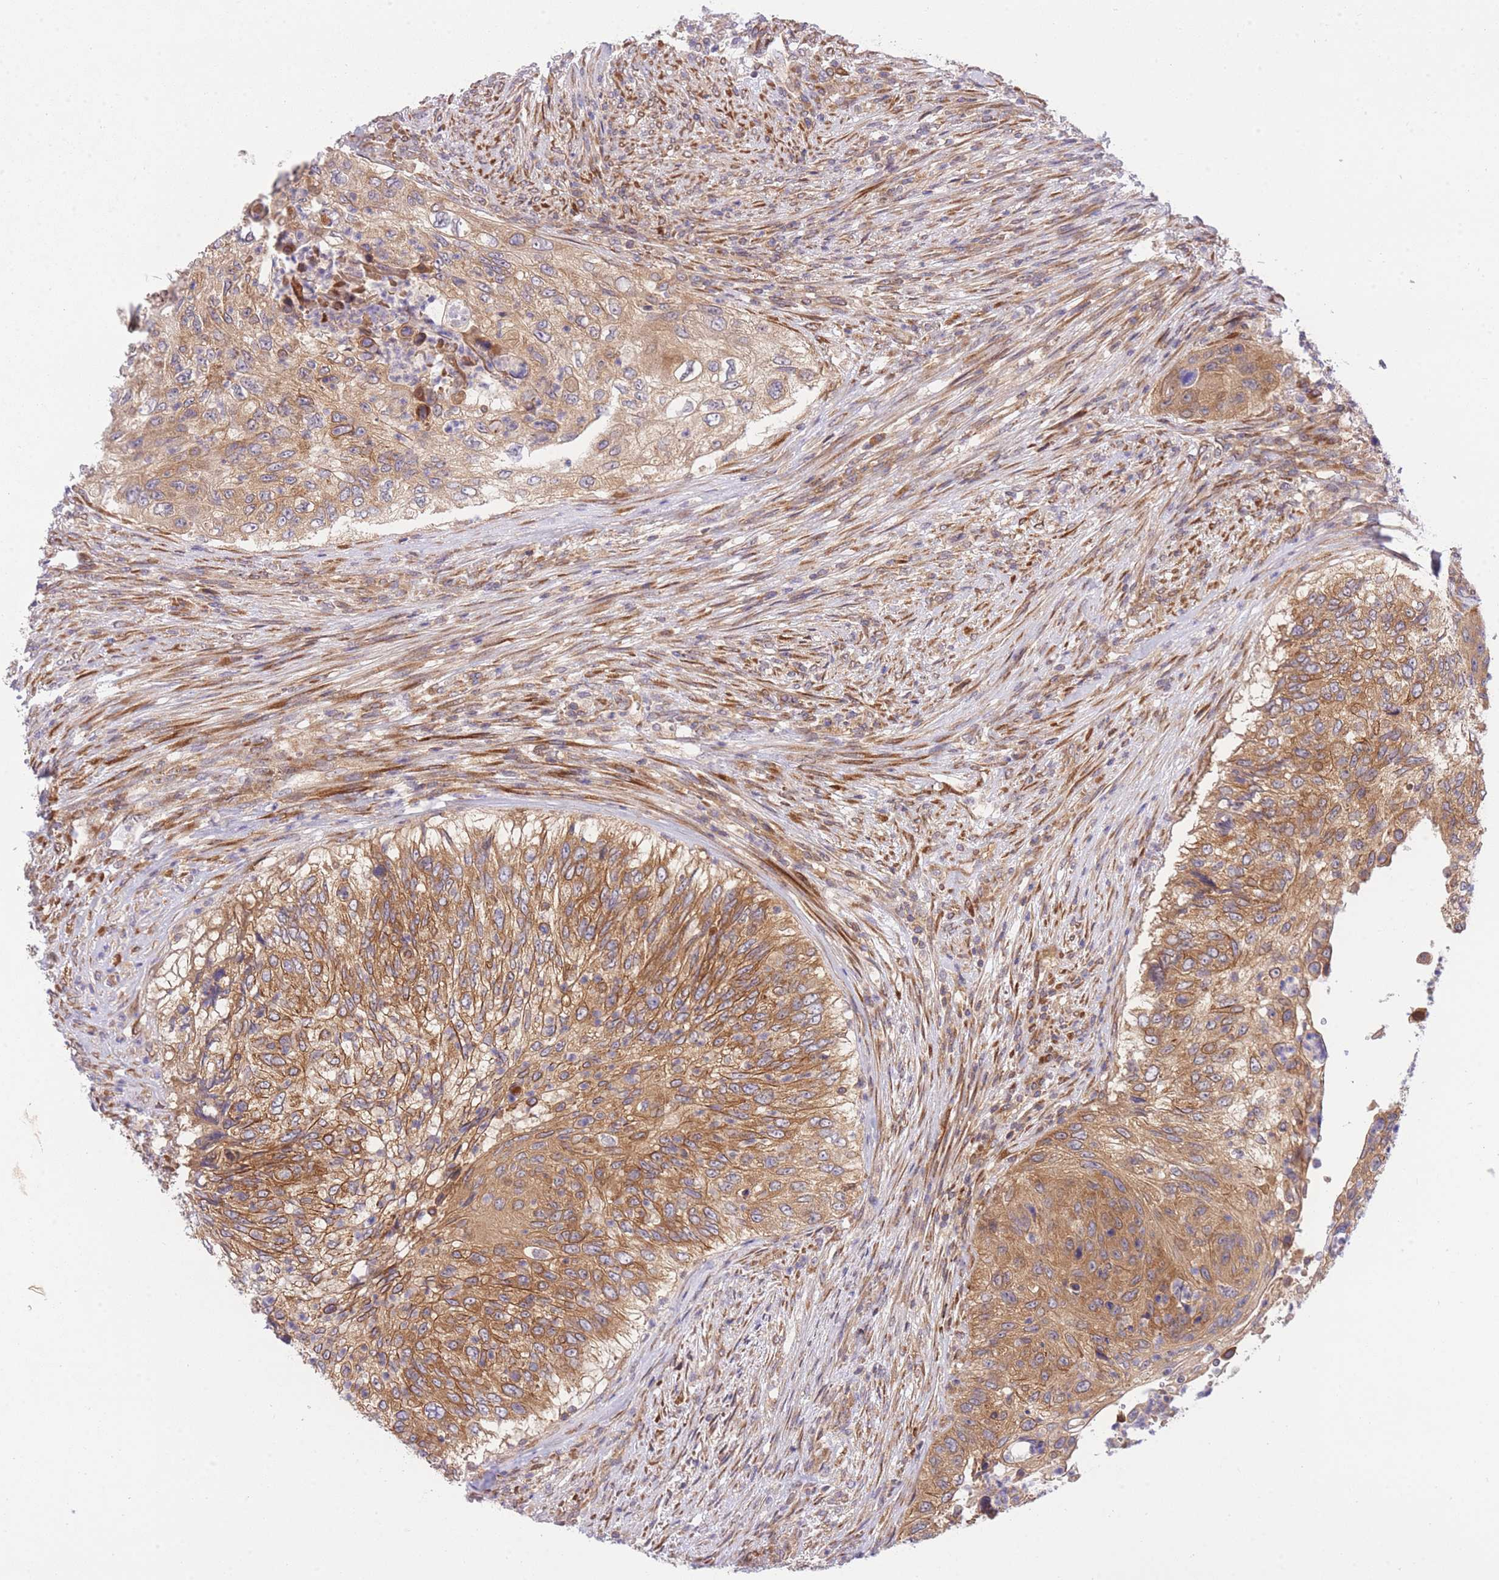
{"staining": {"intensity": "moderate", "quantity": "25%-75%", "location": "cytoplasmic/membranous"}, "tissue": "urothelial cancer", "cell_type": "Tumor cells", "image_type": "cancer", "snomed": [{"axis": "morphology", "description": "Urothelial carcinoma, High grade"}, {"axis": "topography", "description": "Urinary bladder"}], "caption": "Urothelial carcinoma (high-grade) stained with a brown dye exhibits moderate cytoplasmic/membranous positive expression in about 25%-75% of tumor cells.", "gene": "EIF2B2", "patient": {"sex": "female", "age": 60}}